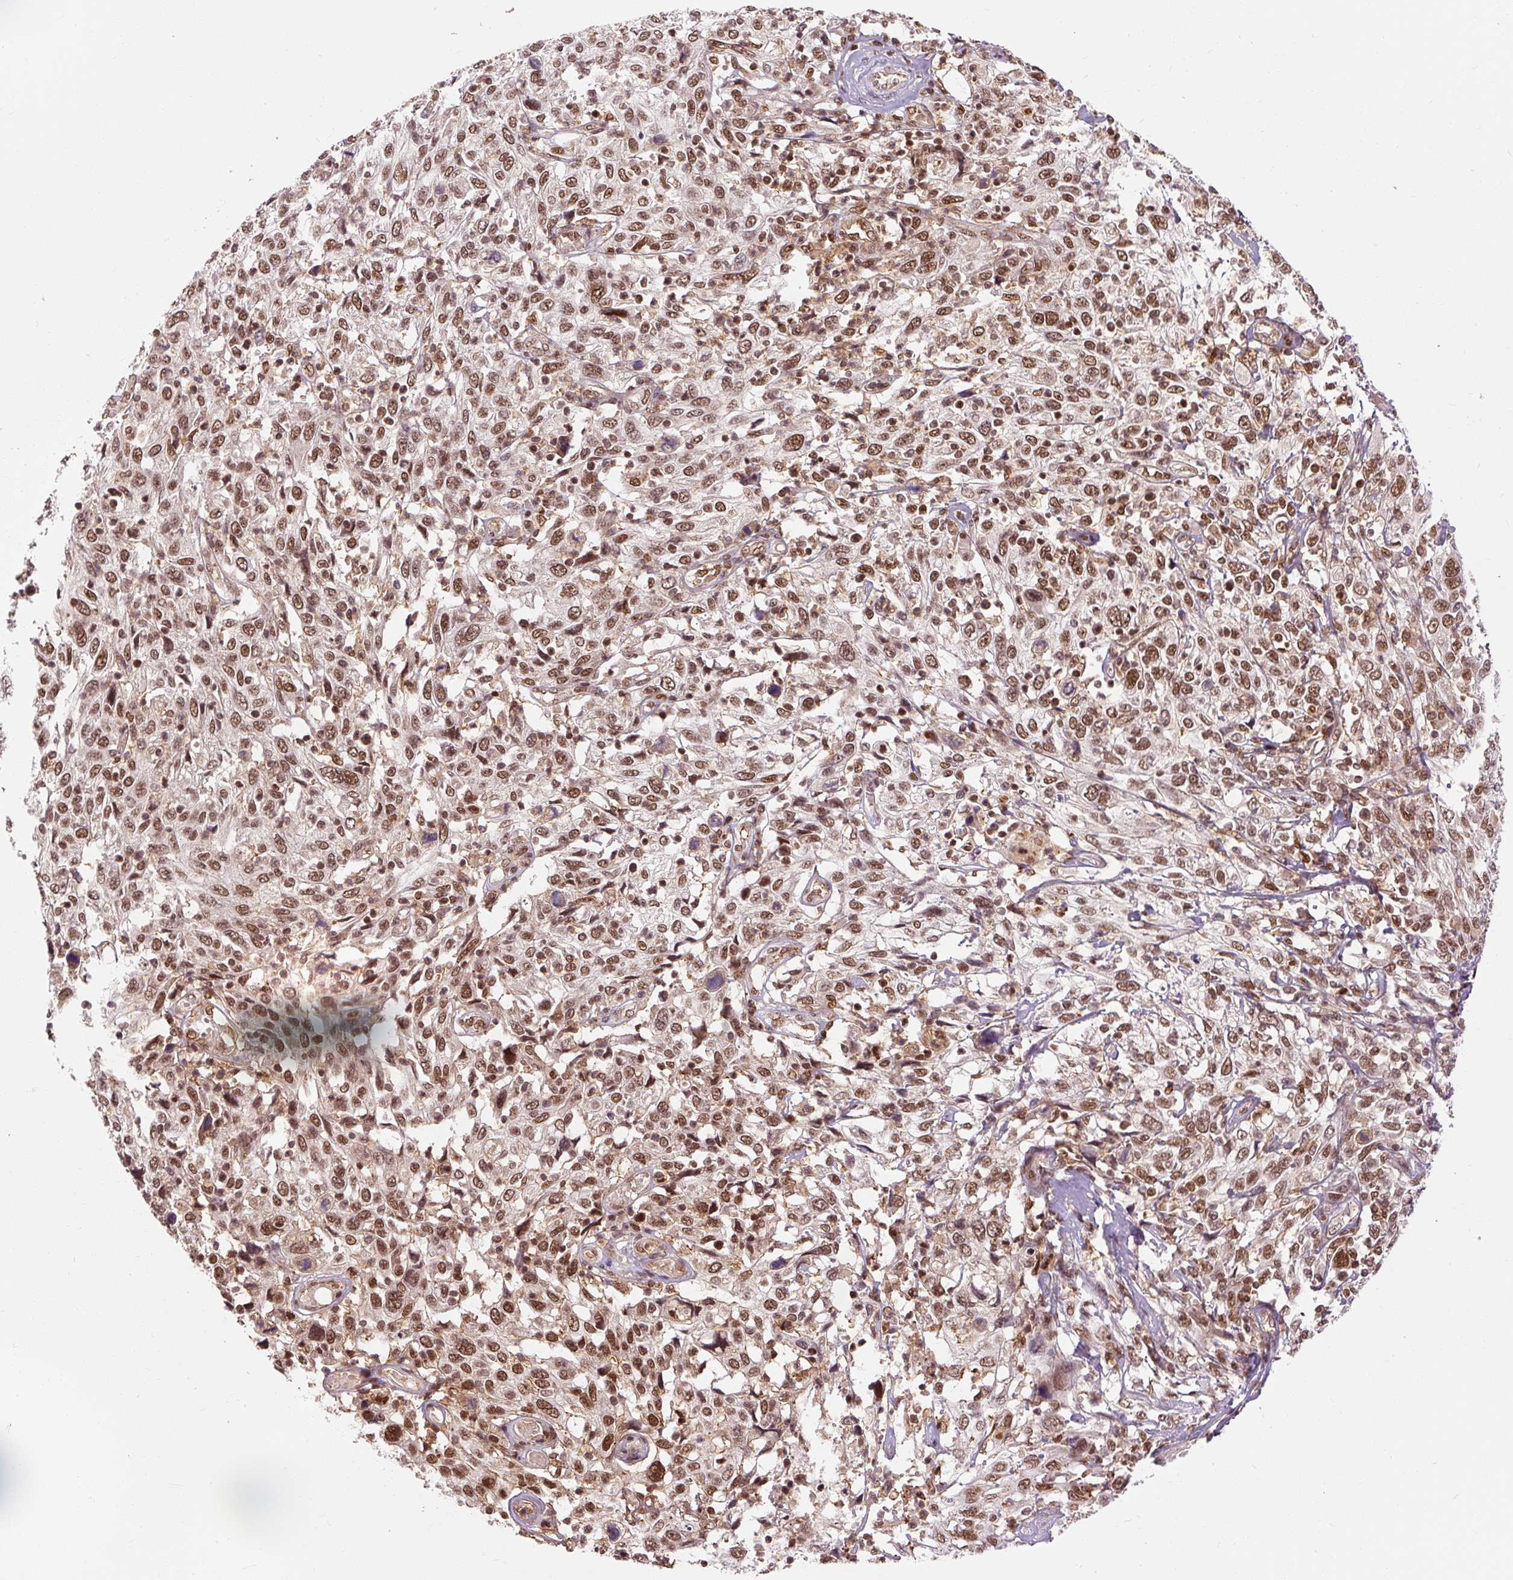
{"staining": {"intensity": "moderate", "quantity": ">75%", "location": "nuclear"}, "tissue": "cervical cancer", "cell_type": "Tumor cells", "image_type": "cancer", "snomed": [{"axis": "morphology", "description": "Squamous cell carcinoma, NOS"}, {"axis": "topography", "description": "Cervix"}], "caption": "The histopathology image demonstrates immunohistochemical staining of cervical cancer (squamous cell carcinoma). There is moderate nuclear expression is appreciated in about >75% of tumor cells.", "gene": "CSTF1", "patient": {"sex": "female", "age": 46}}